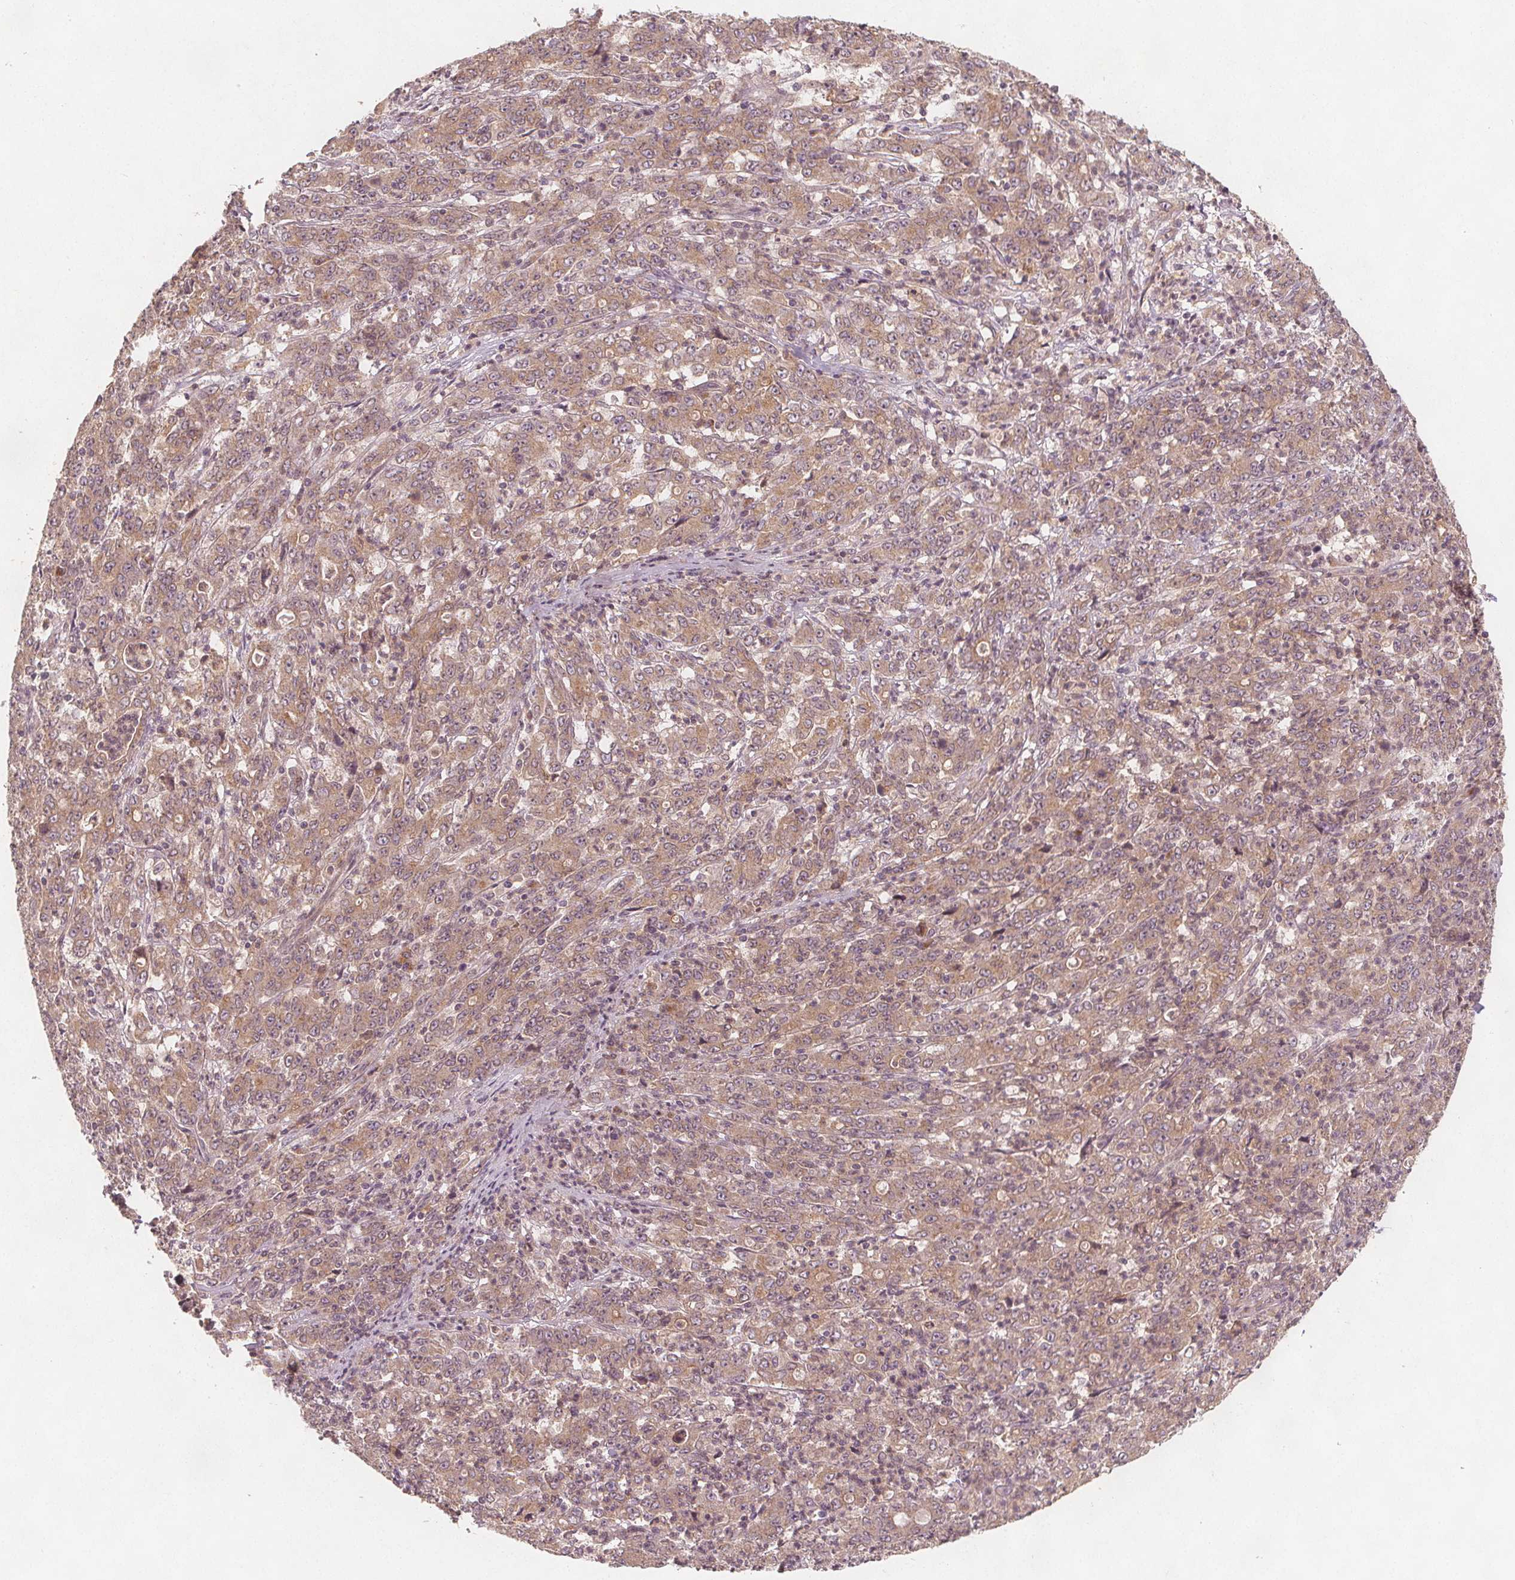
{"staining": {"intensity": "weak", "quantity": ">75%", "location": "cytoplasmic/membranous"}, "tissue": "stomach cancer", "cell_type": "Tumor cells", "image_type": "cancer", "snomed": [{"axis": "morphology", "description": "Adenocarcinoma, NOS"}, {"axis": "topography", "description": "Stomach, lower"}], "caption": "Brown immunohistochemical staining in human stomach cancer (adenocarcinoma) exhibits weak cytoplasmic/membranous expression in about >75% of tumor cells. (Brightfield microscopy of DAB IHC at high magnification).", "gene": "NCSTN", "patient": {"sex": "female", "age": 71}}